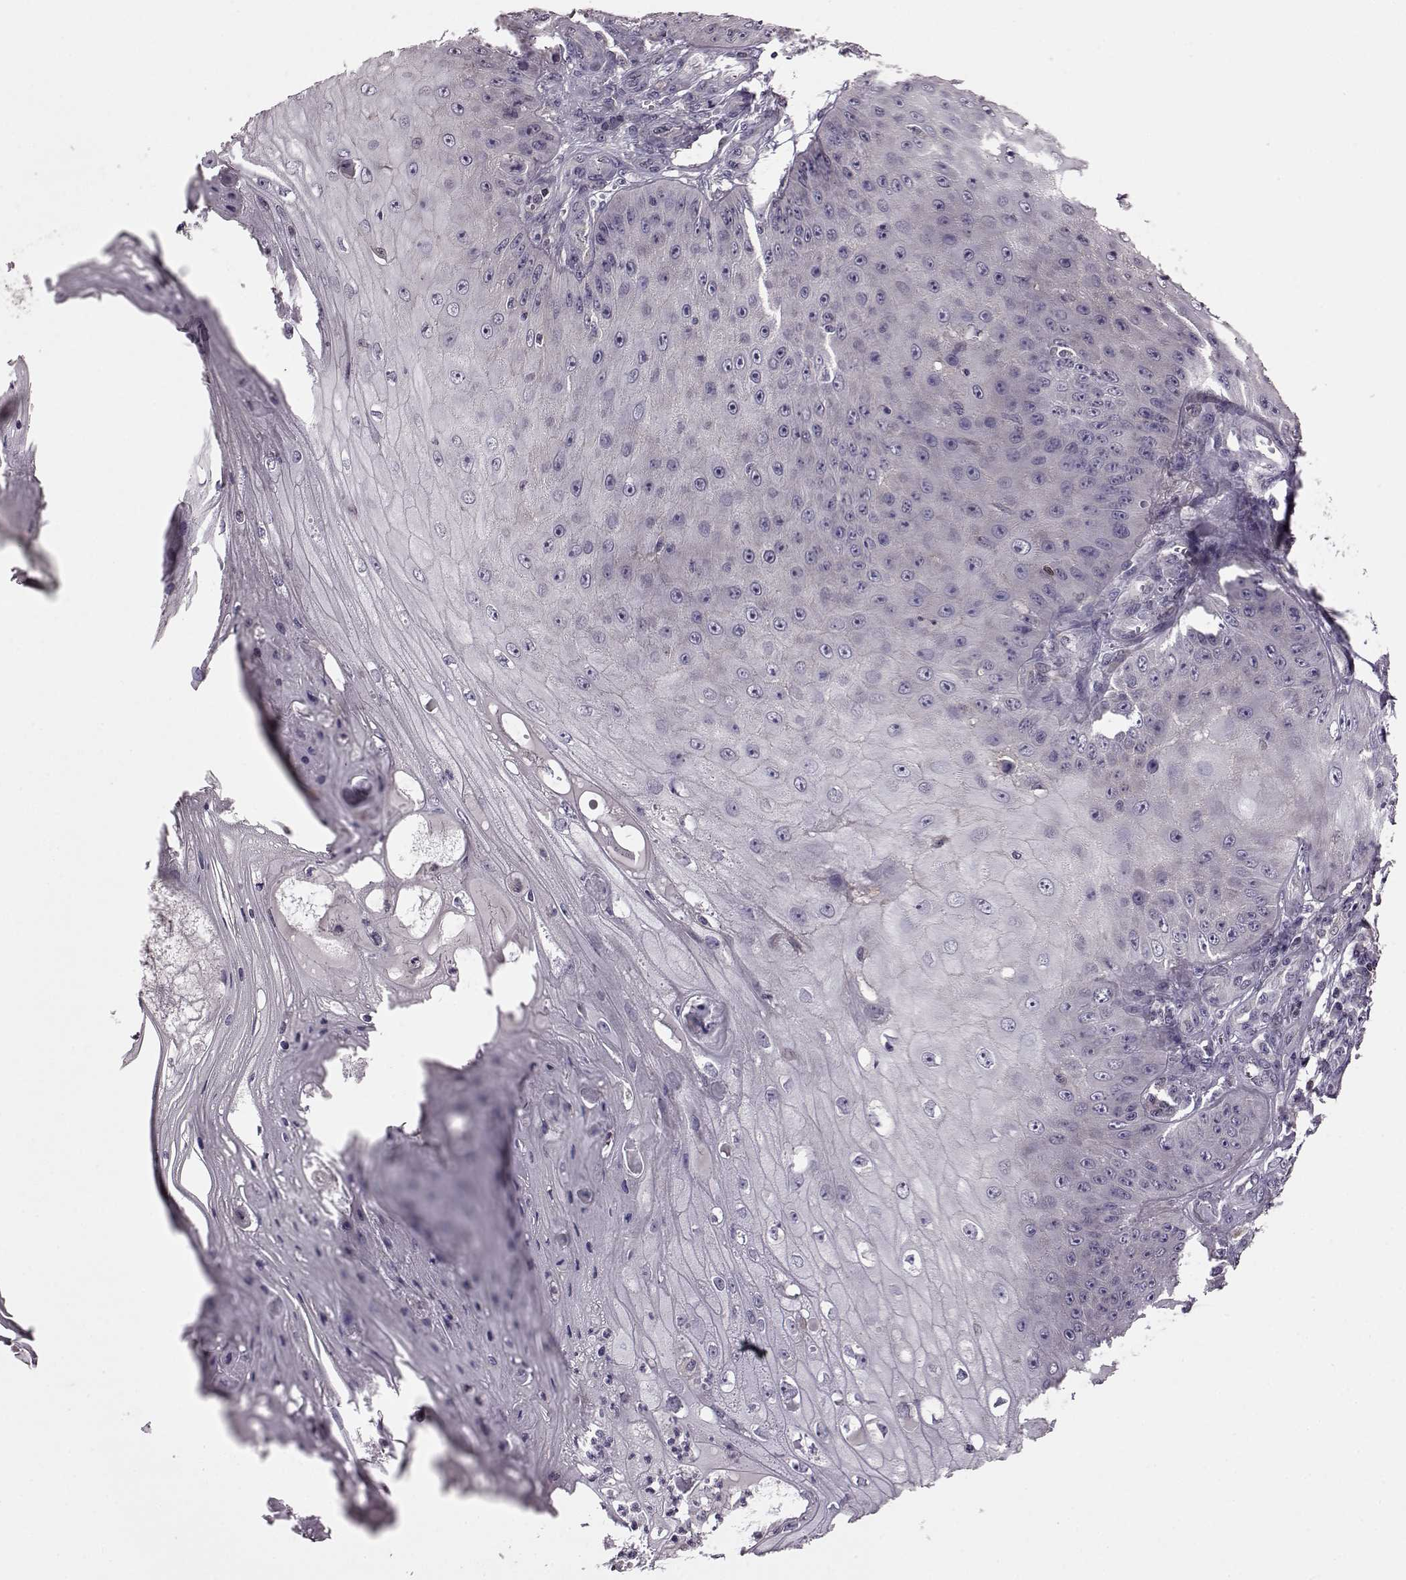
{"staining": {"intensity": "negative", "quantity": "none", "location": "none"}, "tissue": "skin cancer", "cell_type": "Tumor cells", "image_type": "cancer", "snomed": [{"axis": "morphology", "description": "Squamous cell carcinoma, NOS"}, {"axis": "topography", "description": "Skin"}], "caption": "The histopathology image shows no staining of tumor cells in skin cancer.", "gene": "CDC42SE1", "patient": {"sex": "male", "age": 70}}